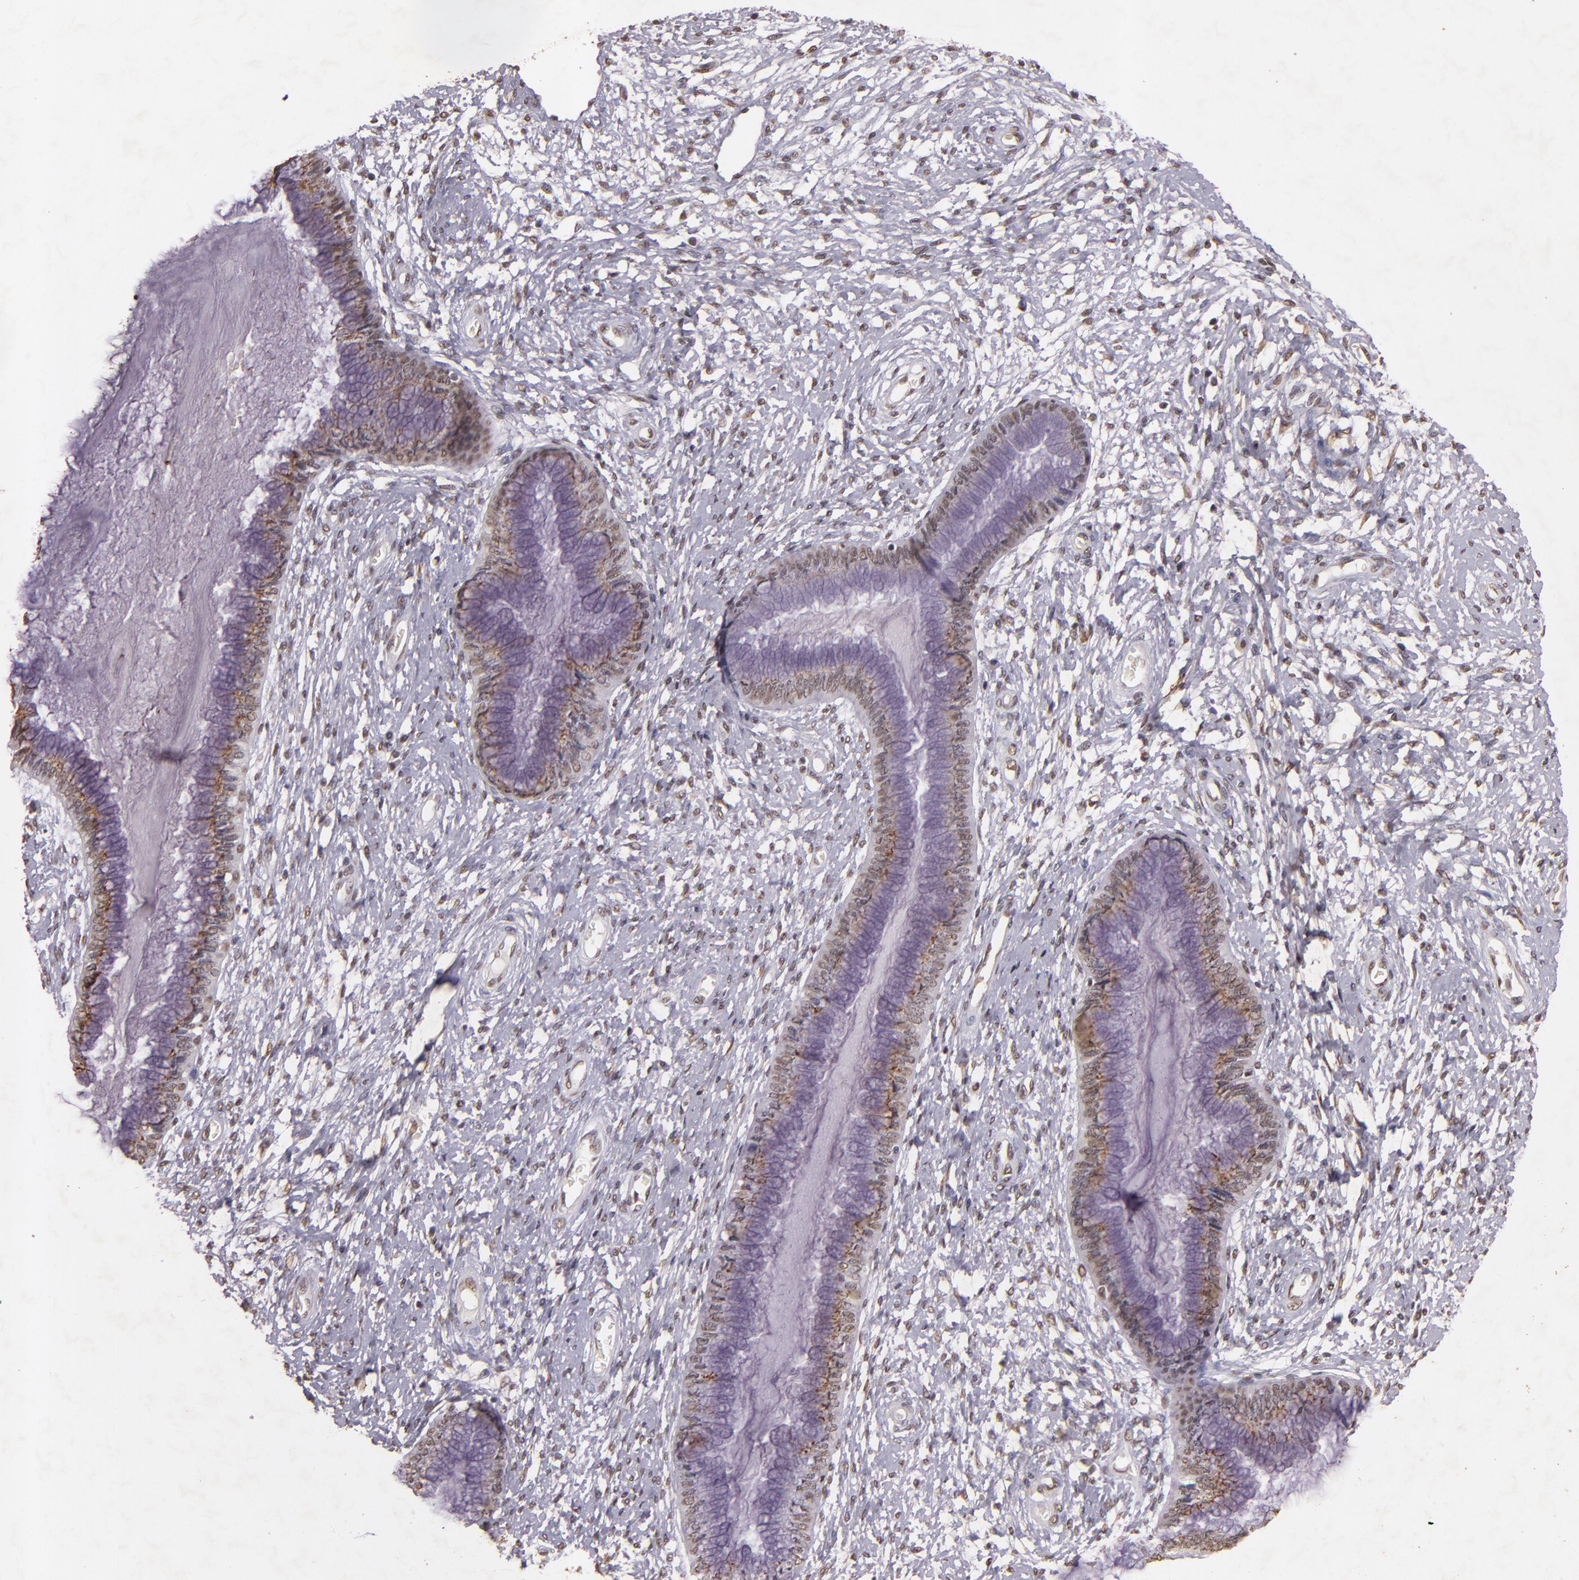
{"staining": {"intensity": "moderate", "quantity": ">75%", "location": "nuclear"}, "tissue": "cervix", "cell_type": "Glandular cells", "image_type": "normal", "snomed": [{"axis": "morphology", "description": "Normal tissue, NOS"}, {"axis": "topography", "description": "Cervix"}], "caption": "A brown stain shows moderate nuclear positivity of a protein in glandular cells of benign cervix.", "gene": "CBX3", "patient": {"sex": "female", "age": 27}}